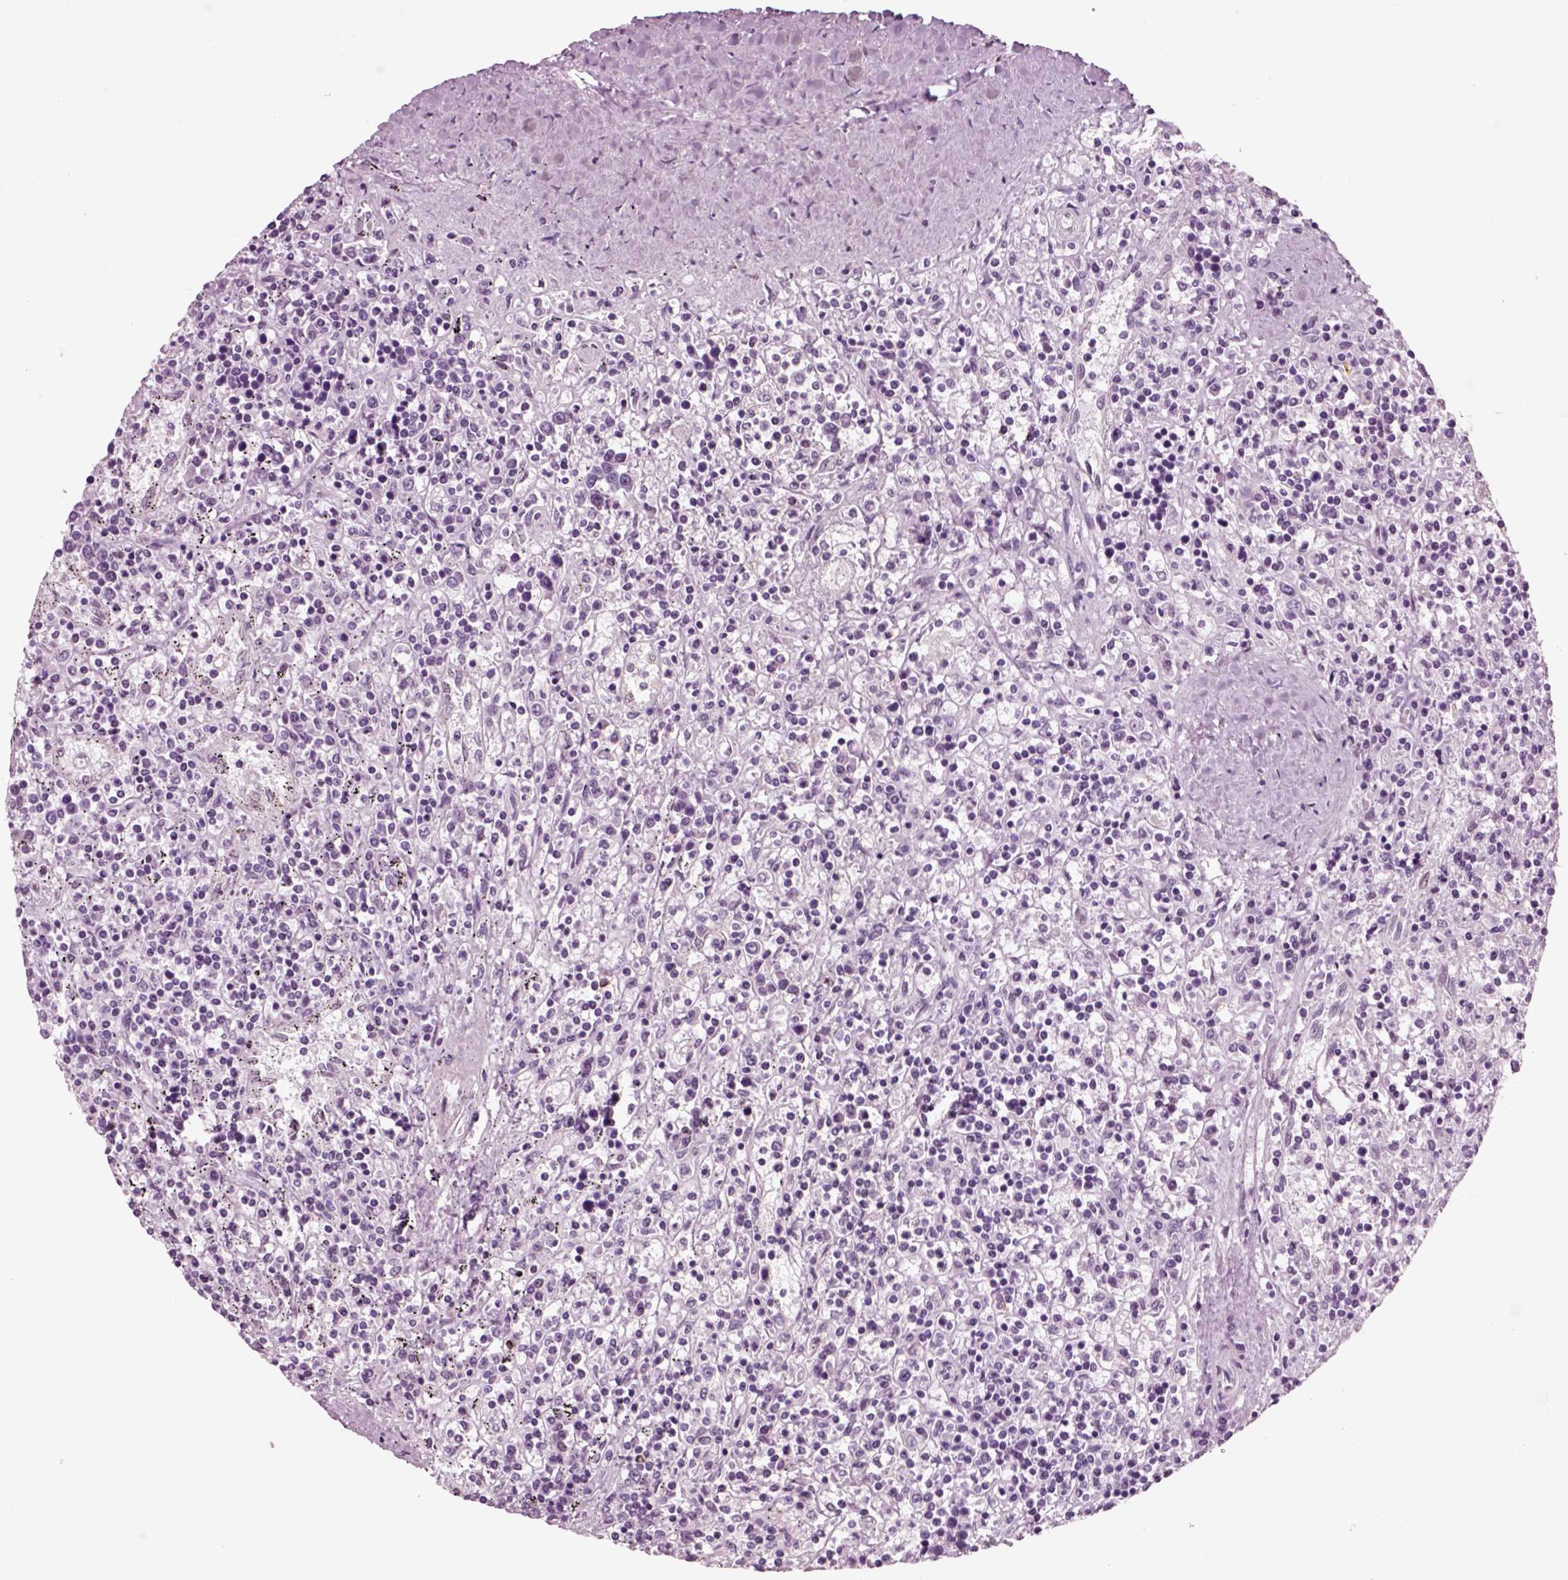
{"staining": {"intensity": "negative", "quantity": "none", "location": "none"}, "tissue": "lymphoma", "cell_type": "Tumor cells", "image_type": "cancer", "snomed": [{"axis": "morphology", "description": "Malignant lymphoma, non-Hodgkin's type, Low grade"}, {"axis": "topography", "description": "Spleen"}], "caption": "Tumor cells are negative for protein expression in human low-grade malignant lymphoma, non-Hodgkin's type.", "gene": "CHGB", "patient": {"sex": "male", "age": 62}}